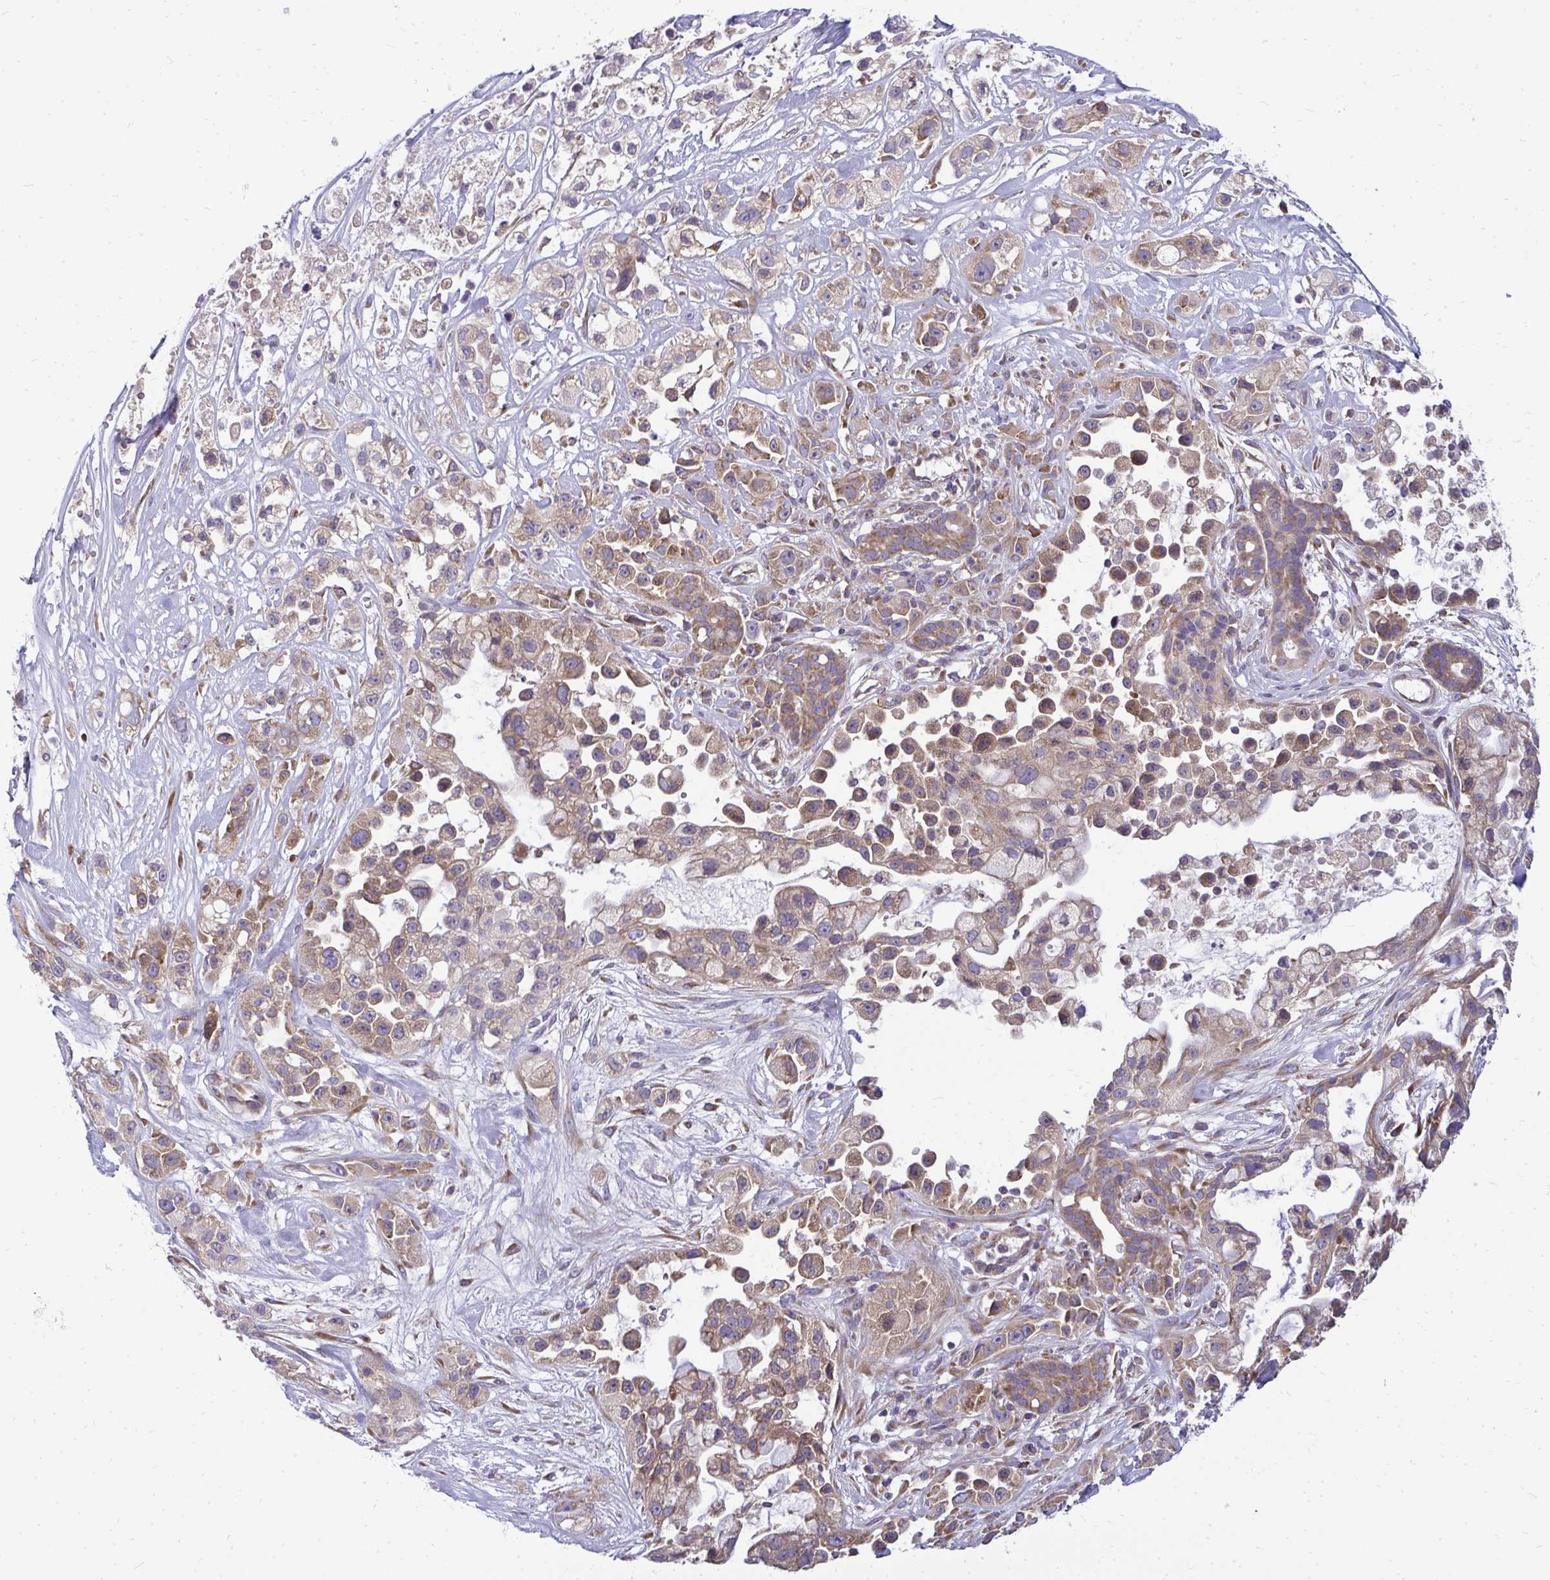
{"staining": {"intensity": "moderate", "quantity": ">75%", "location": "cytoplasmic/membranous"}, "tissue": "pancreatic cancer", "cell_type": "Tumor cells", "image_type": "cancer", "snomed": [{"axis": "morphology", "description": "Adenocarcinoma, NOS"}, {"axis": "topography", "description": "Pancreas"}], "caption": "An IHC micrograph of neoplastic tissue is shown. Protein staining in brown highlights moderate cytoplasmic/membranous positivity in adenocarcinoma (pancreatic) within tumor cells. (DAB (3,3'-diaminobenzidine) = brown stain, brightfield microscopy at high magnification).", "gene": "RPLP2", "patient": {"sex": "male", "age": 44}}